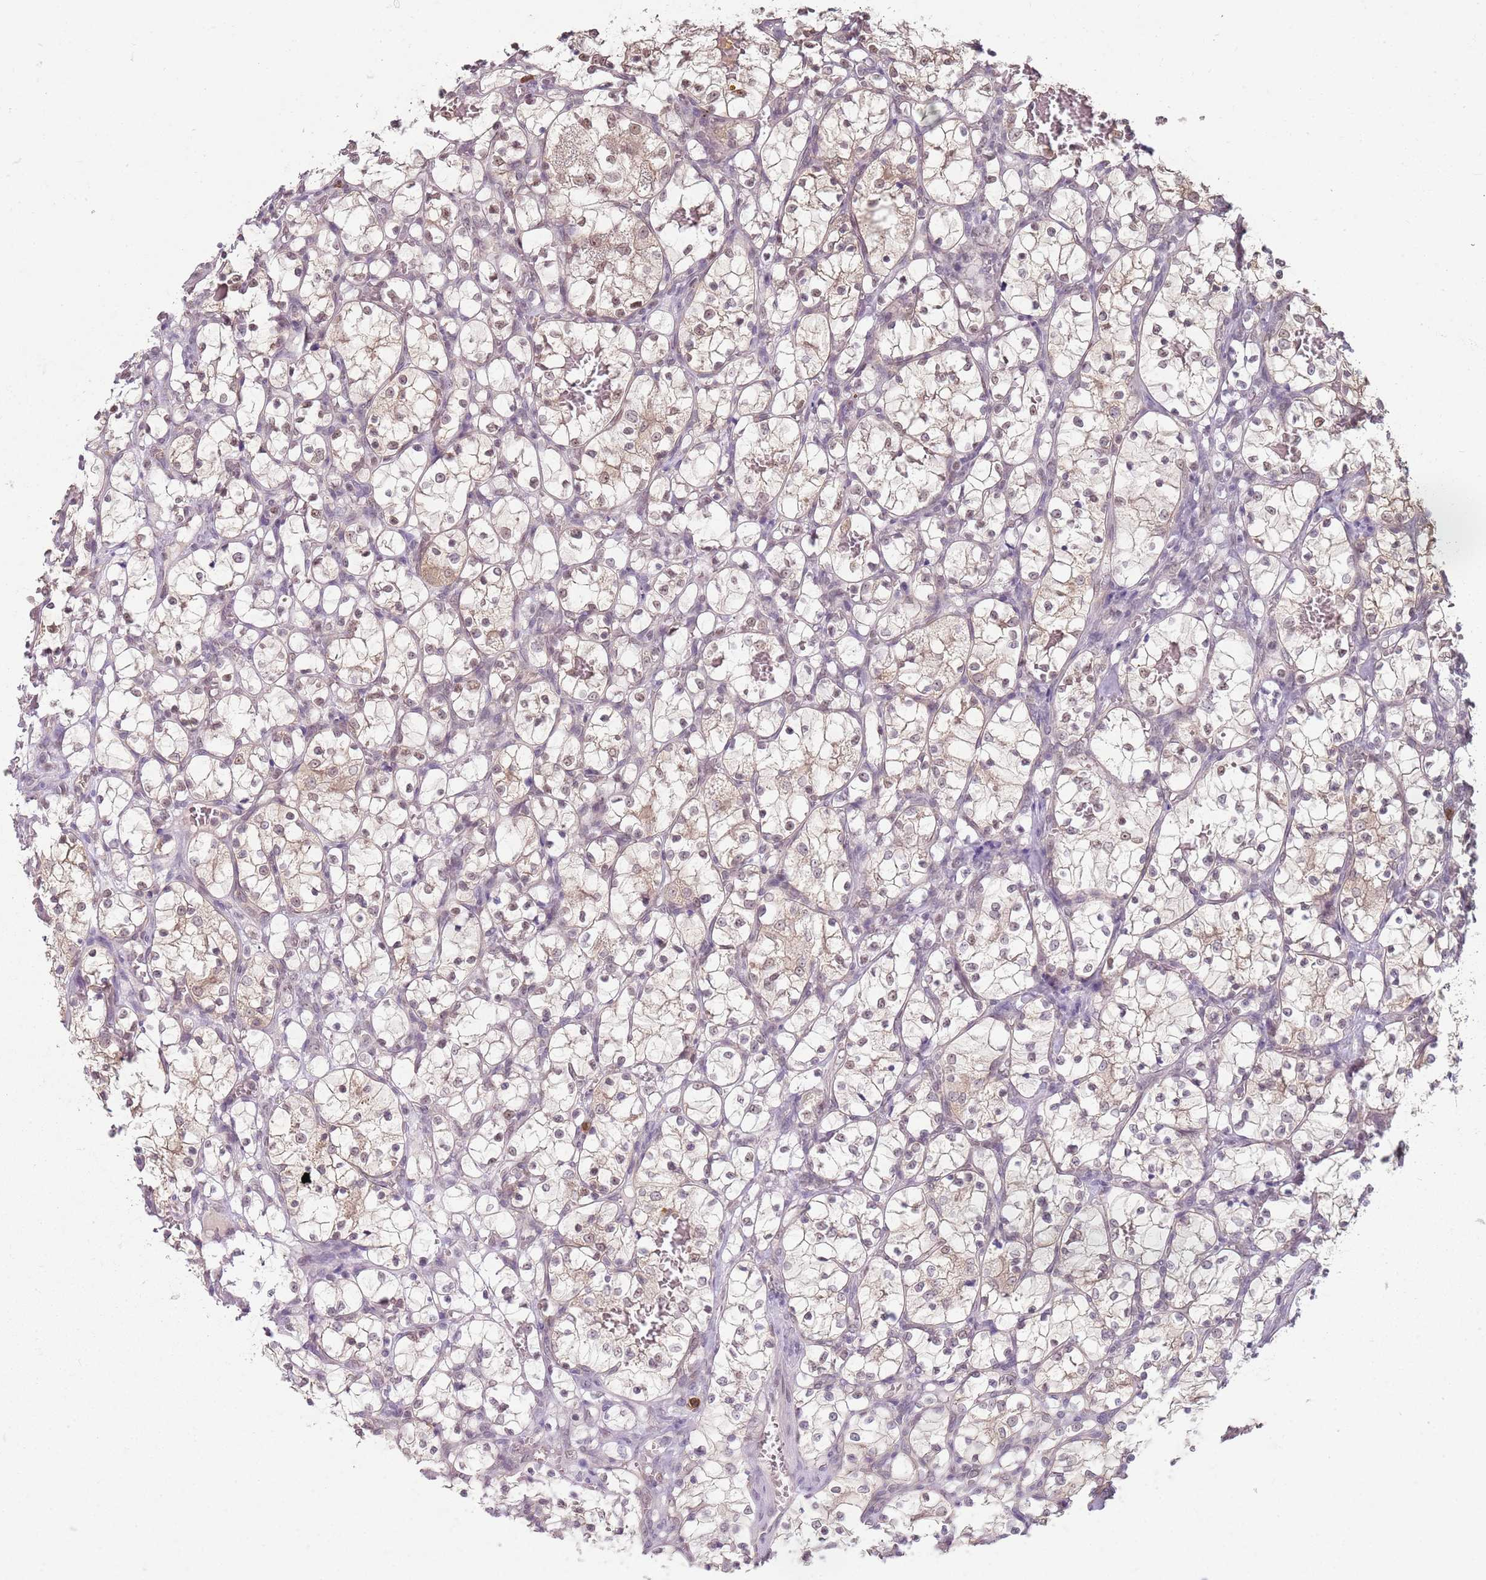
{"staining": {"intensity": "weak", "quantity": "25%-75%", "location": "cytoplasmic/membranous"}, "tissue": "renal cancer", "cell_type": "Tumor cells", "image_type": "cancer", "snomed": [{"axis": "morphology", "description": "Adenocarcinoma, NOS"}, {"axis": "topography", "description": "Kidney"}], "caption": "The image demonstrates a brown stain indicating the presence of a protein in the cytoplasmic/membranous of tumor cells in renal cancer (adenocarcinoma). The protein of interest is stained brown, and the nuclei are stained in blue (DAB IHC with brightfield microscopy, high magnification).", "gene": "SMARCAL1", "patient": {"sex": "female", "age": 69}}